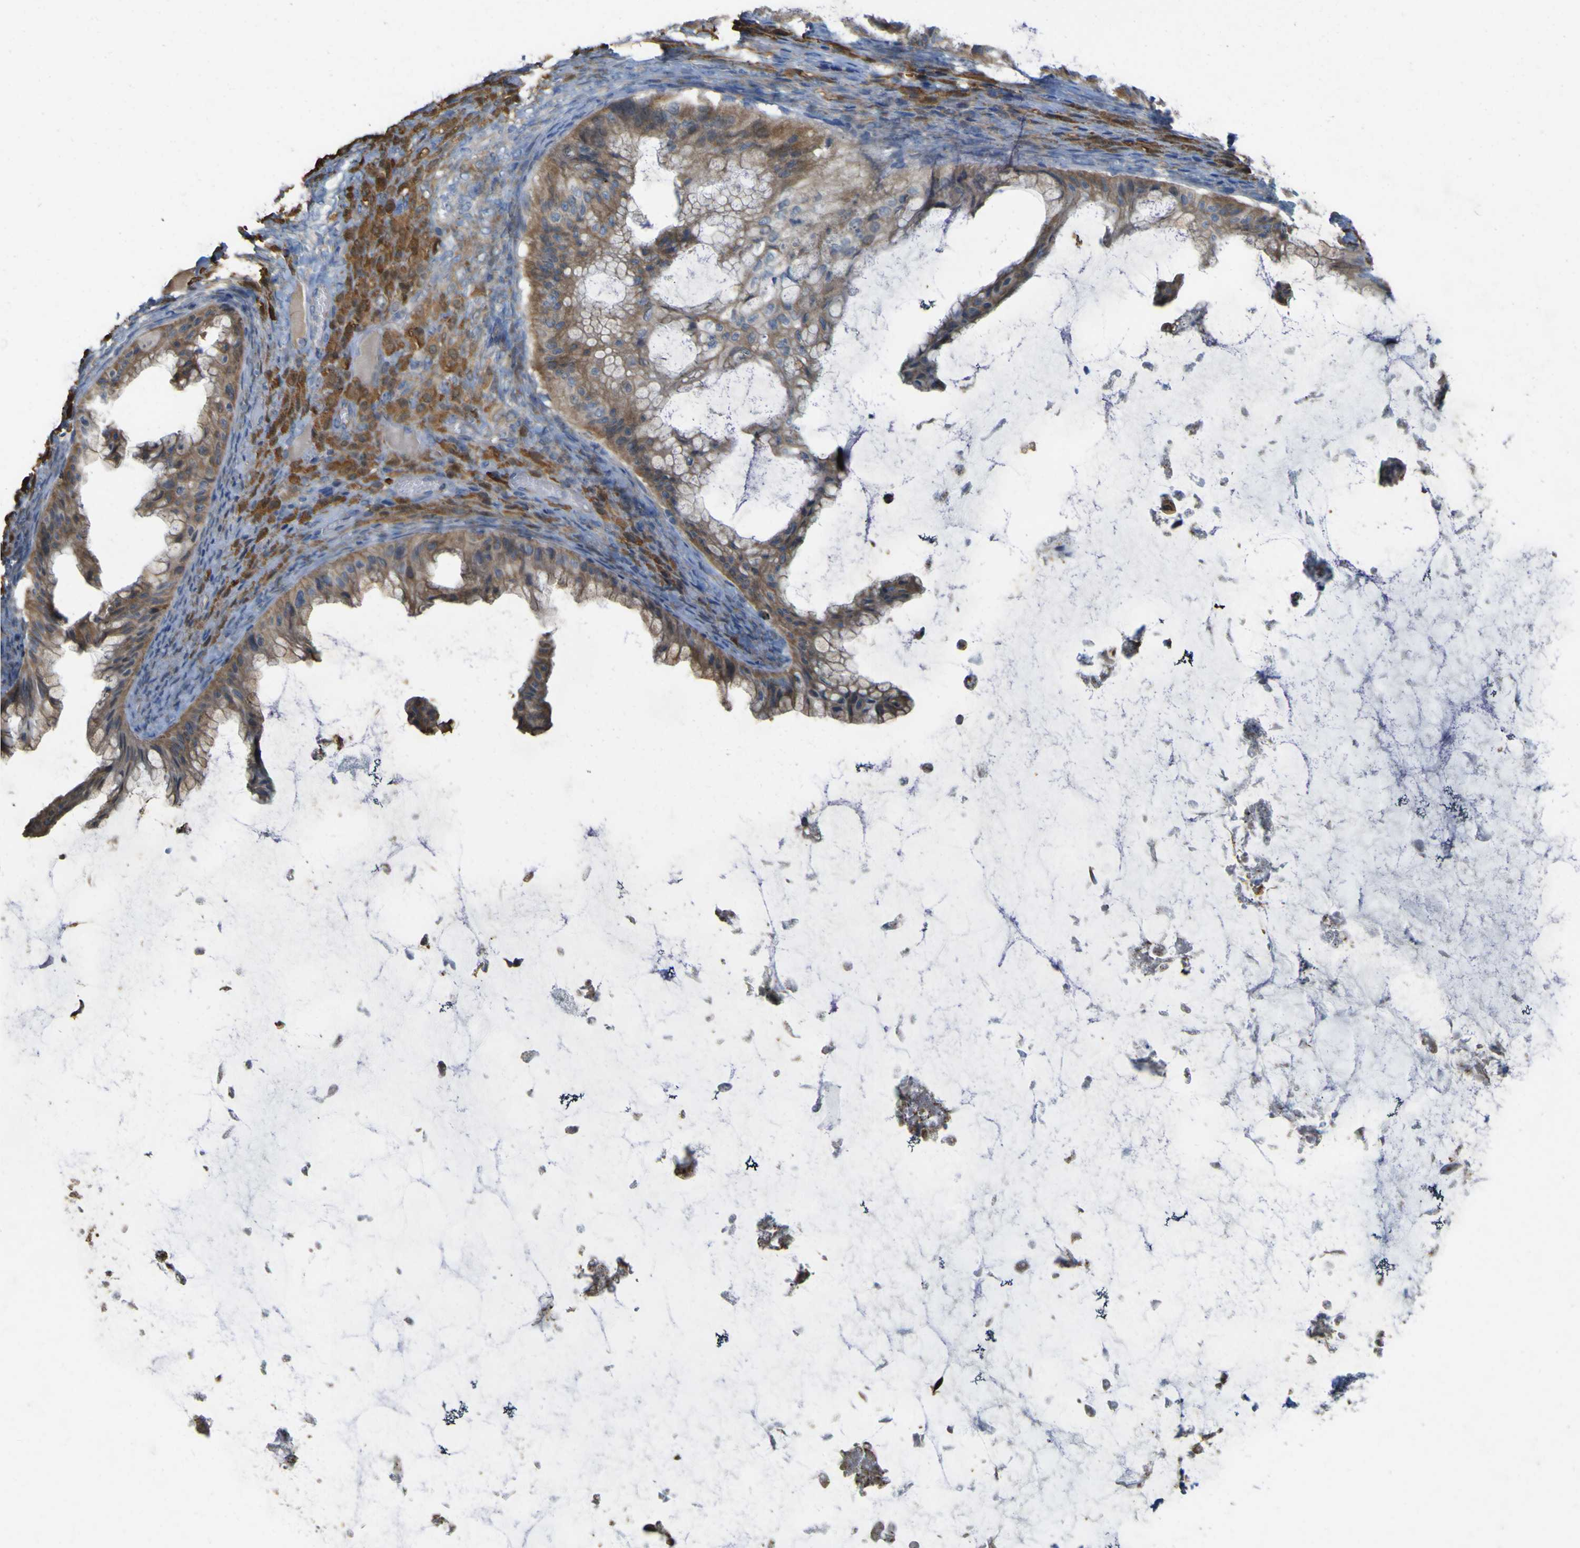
{"staining": {"intensity": "moderate", "quantity": ">75%", "location": "cytoplasmic/membranous"}, "tissue": "ovarian cancer", "cell_type": "Tumor cells", "image_type": "cancer", "snomed": [{"axis": "morphology", "description": "Cystadenocarcinoma, mucinous, NOS"}, {"axis": "topography", "description": "Ovary"}], "caption": "Protein analysis of ovarian mucinous cystadenocarcinoma tissue reveals moderate cytoplasmic/membranous positivity in about >75% of tumor cells.", "gene": "MYEOV", "patient": {"sex": "female", "age": 61}}